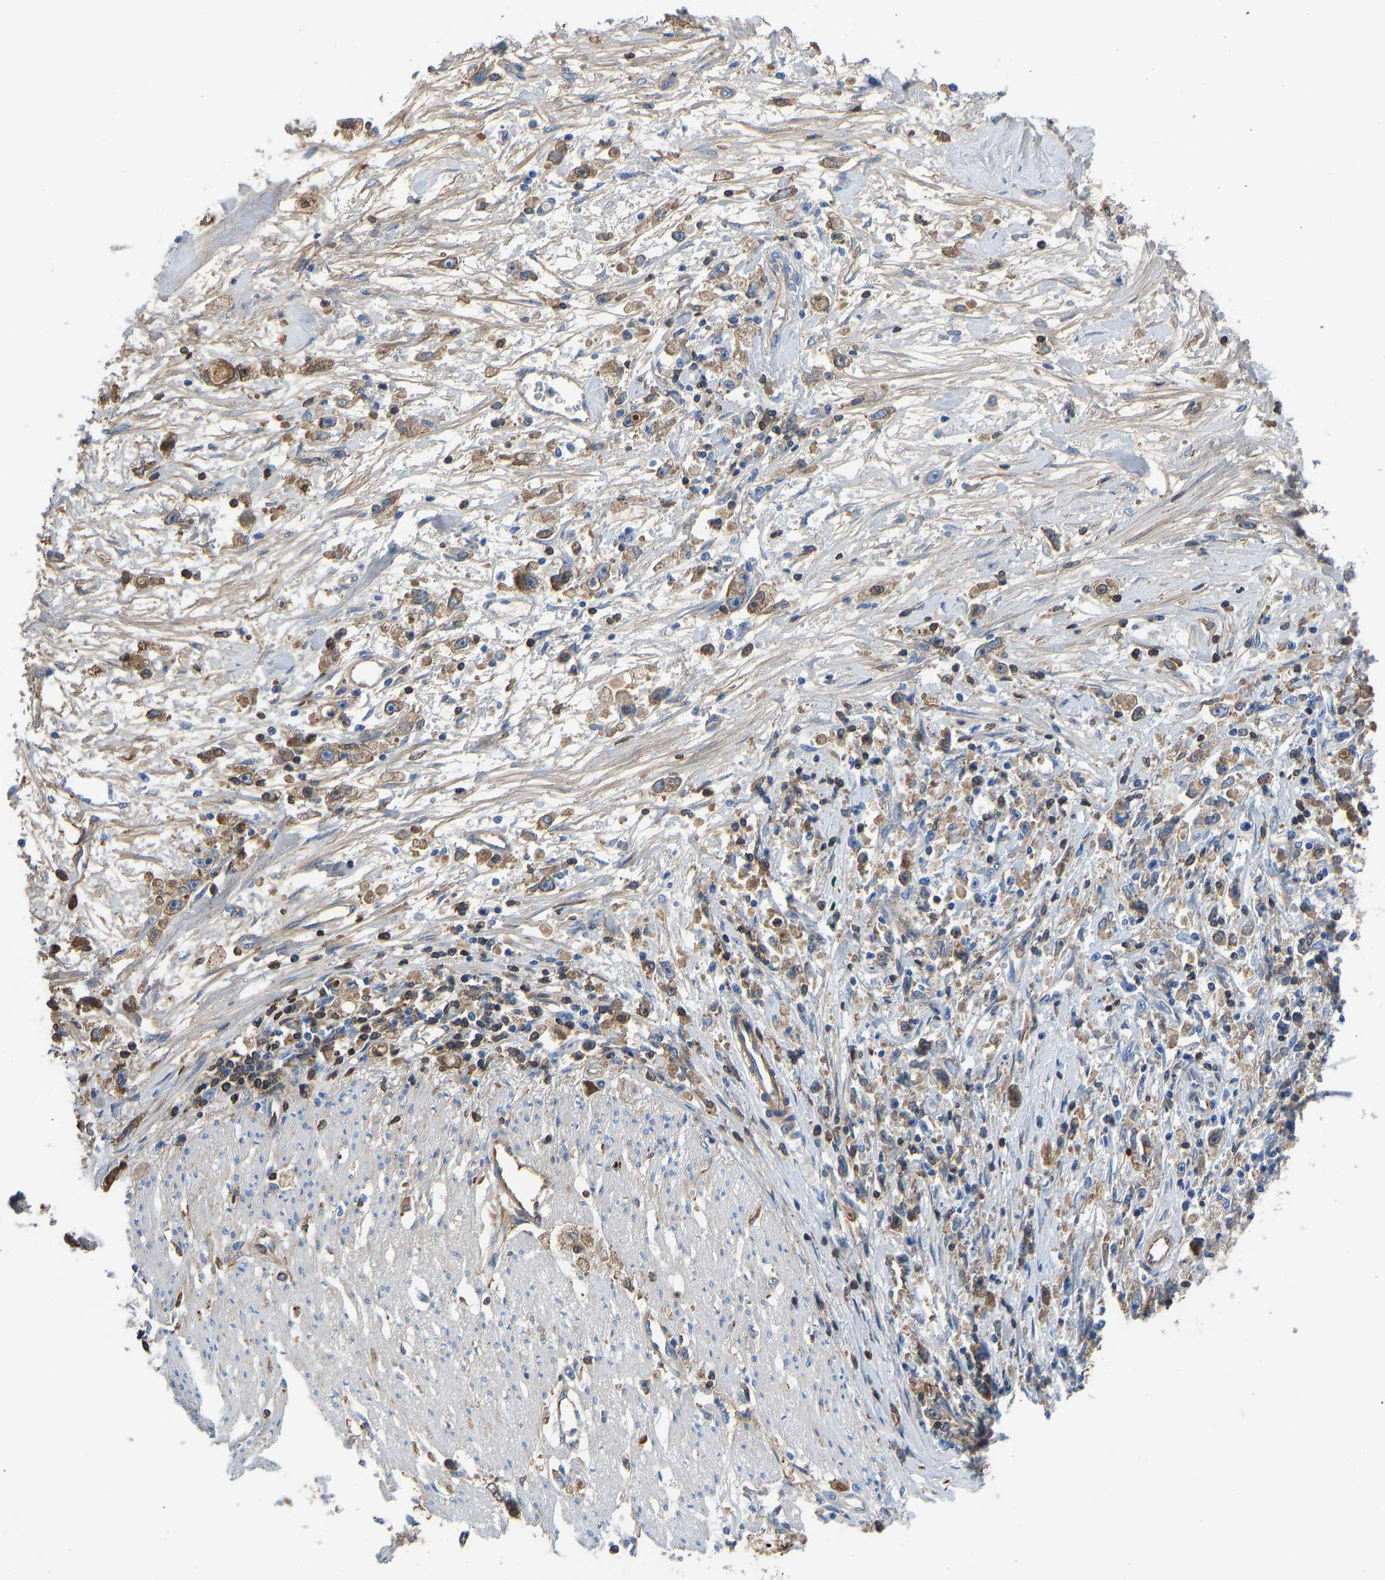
{"staining": {"intensity": "moderate", "quantity": ">75%", "location": "cytoplasmic/membranous"}, "tissue": "stomach cancer", "cell_type": "Tumor cells", "image_type": "cancer", "snomed": [{"axis": "morphology", "description": "Adenocarcinoma, NOS"}, {"axis": "topography", "description": "Stomach"}], "caption": "IHC histopathology image of neoplastic tissue: stomach adenocarcinoma stained using immunohistochemistry (IHC) reveals medium levels of moderate protein expression localized specifically in the cytoplasmic/membranous of tumor cells, appearing as a cytoplasmic/membranous brown color.", "gene": "HSPG2", "patient": {"sex": "female", "age": 59}}